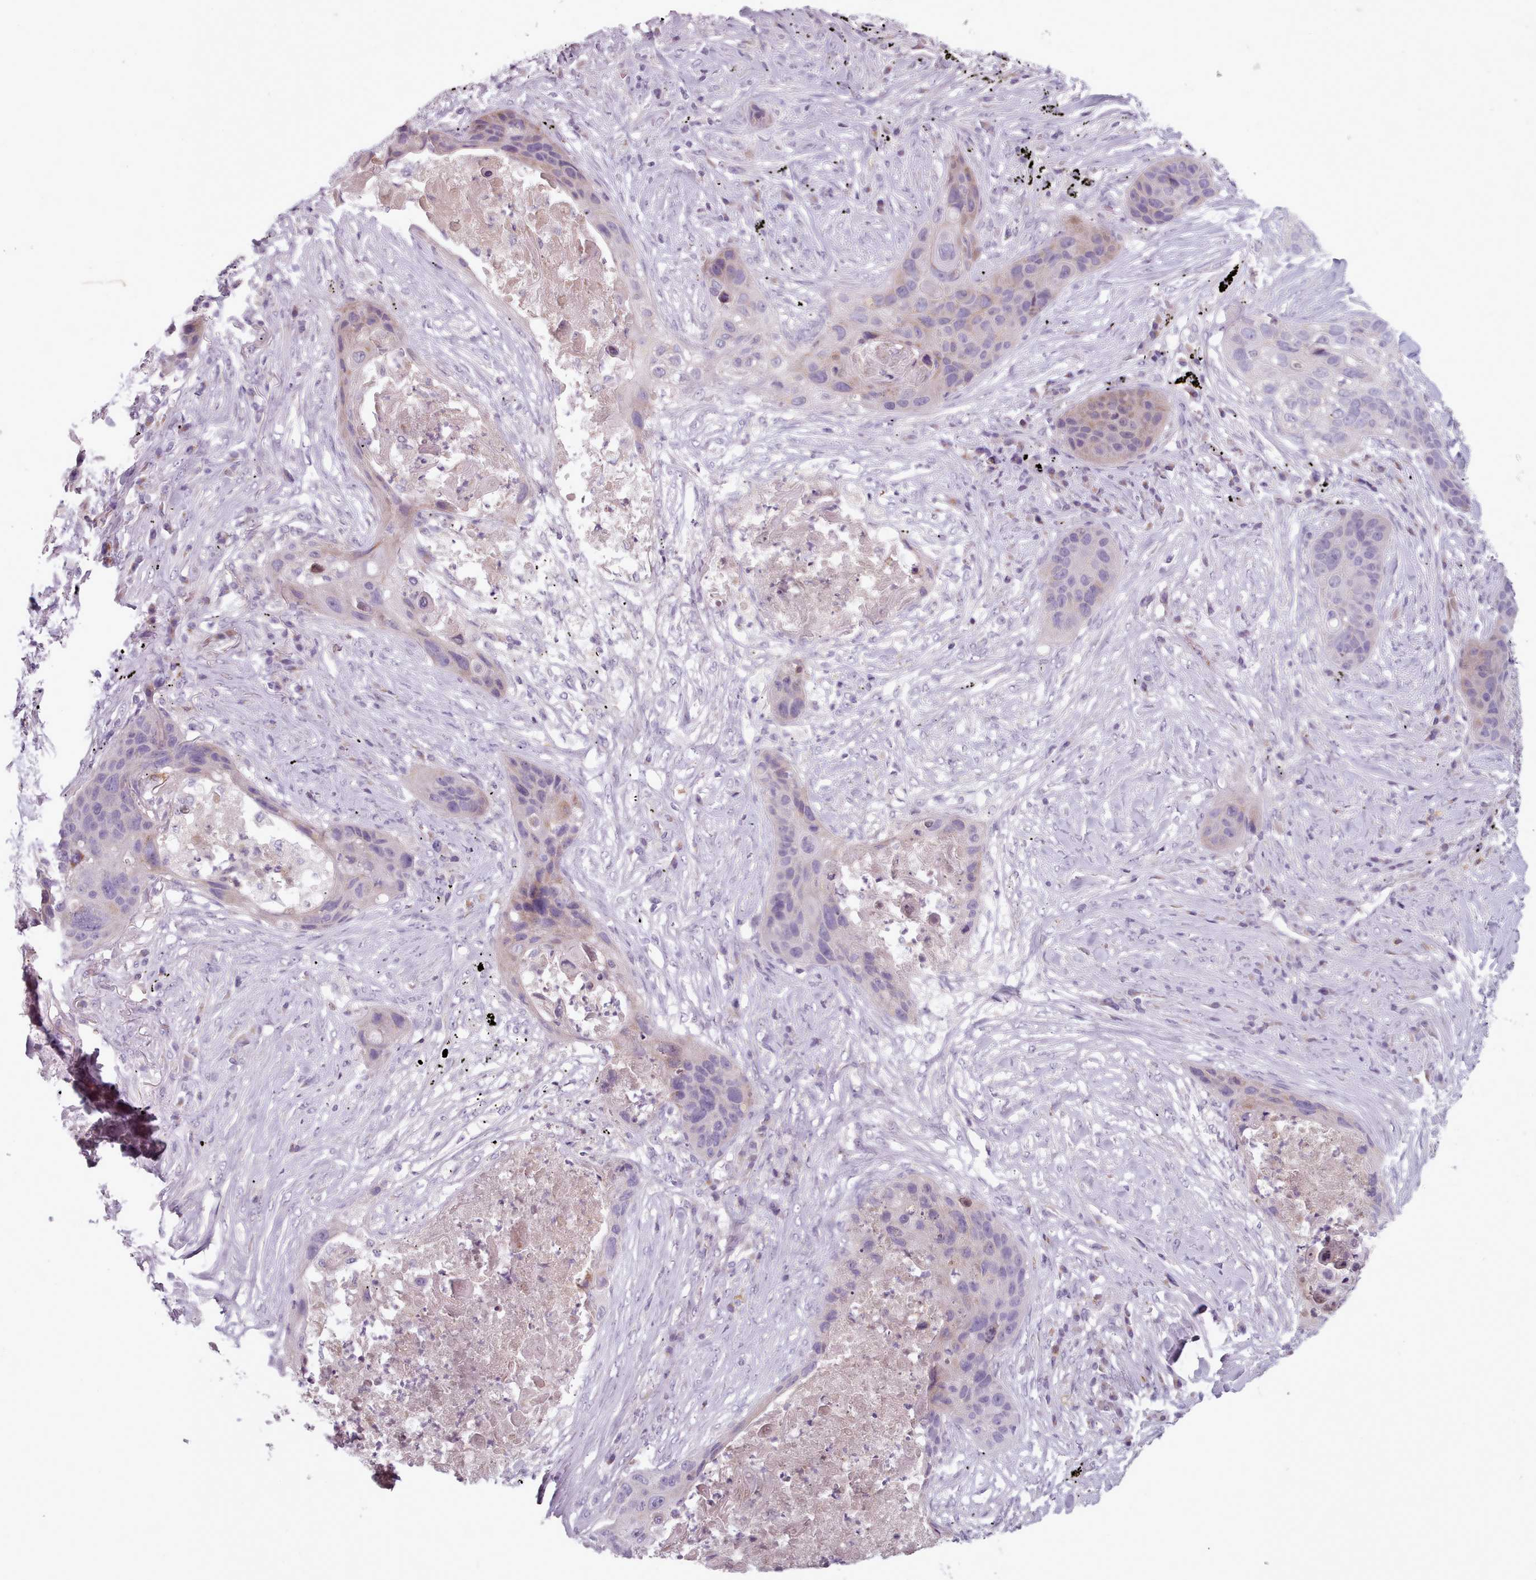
{"staining": {"intensity": "negative", "quantity": "none", "location": "none"}, "tissue": "lung cancer", "cell_type": "Tumor cells", "image_type": "cancer", "snomed": [{"axis": "morphology", "description": "Squamous cell carcinoma, NOS"}, {"axis": "topography", "description": "Lung"}], "caption": "This is a photomicrograph of IHC staining of lung squamous cell carcinoma, which shows no positivity in tumor cells.", "gene": "LAPTM5", "patient": {"sex": "female", "age": 63}}